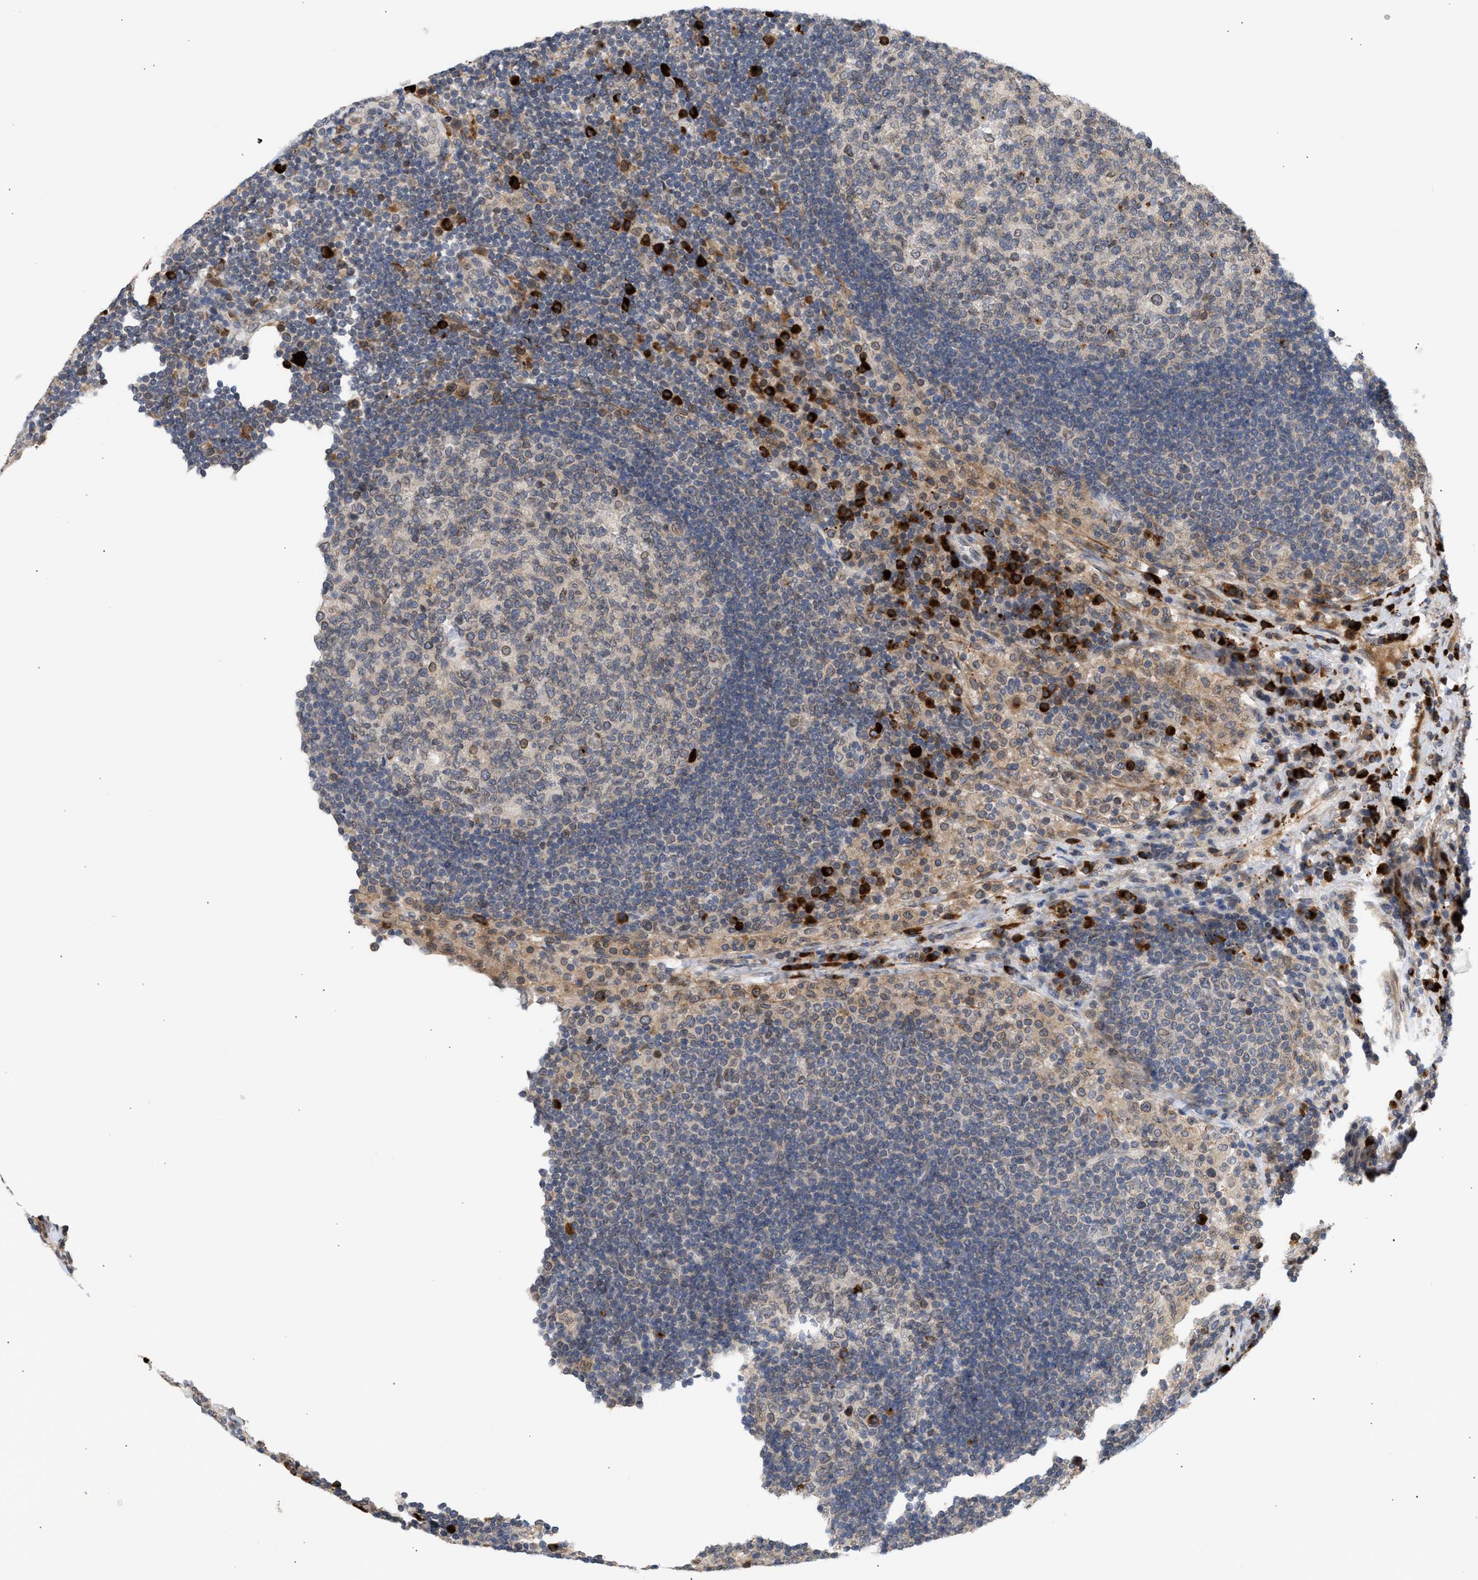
{"staining": {"intensity": "strong", "quantity": "<25%", "location": "cytoplasmic/membranous"}, "tissue": "lymph node", "cell_type": "Germinal center cells", "image_type": "normal", "snomed": [{"axis": "morphology", "description": "Normal tissue, NOS"}, {"axis": "topography", "description": "Lymph node"}], "caption": "Immunohistochemistry histopathology image of normal lymph node stained for a protein (brown), which demonstrates medium levels of strong cytoplasmic/membranous expression in about <25% of germinal center cells.", "gene": "NUP62", "patient": {"sex": "female", "age": 53}}